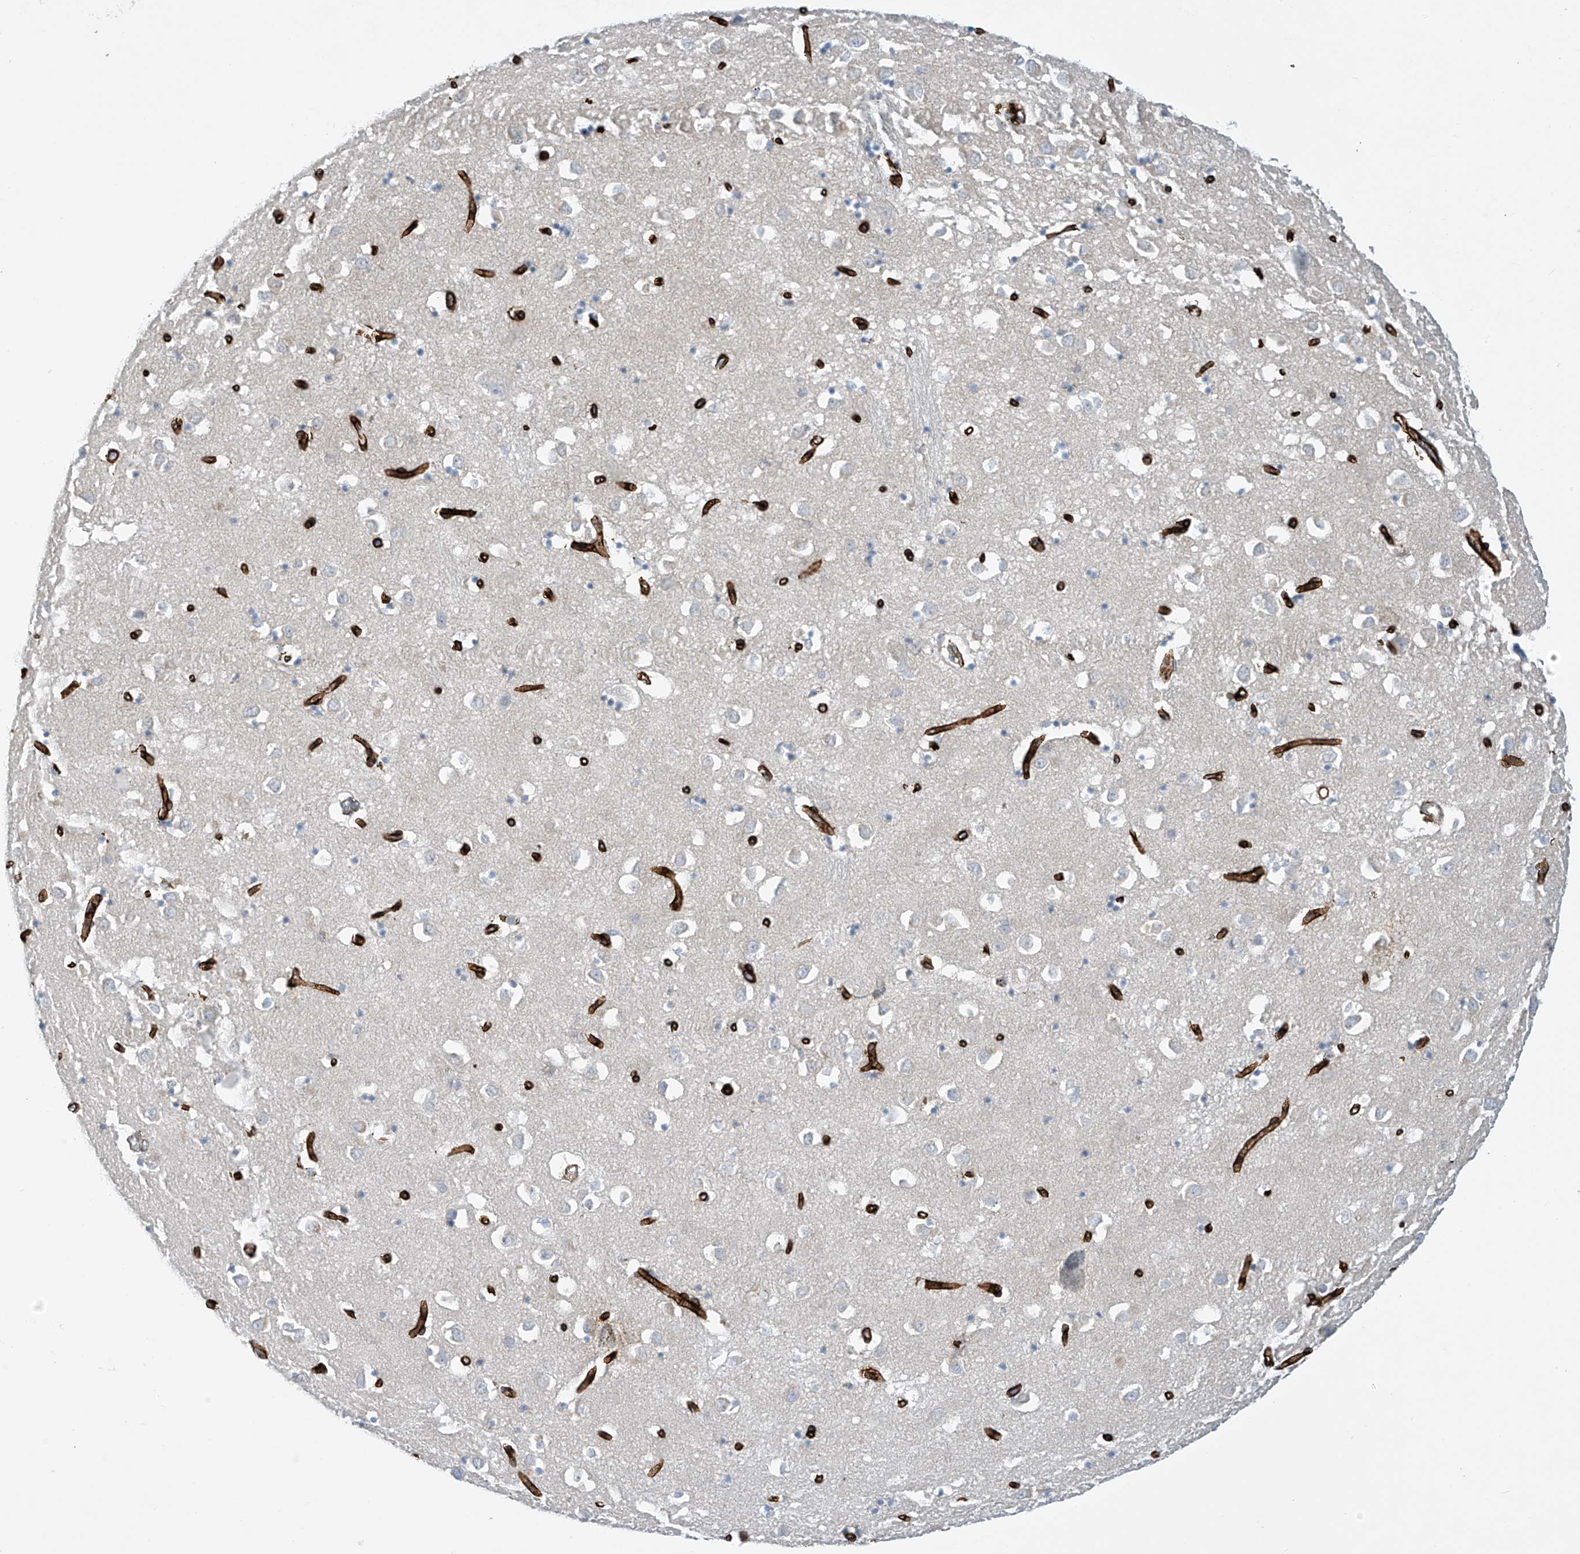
{"staining": {"intensity": "negative", "quantity": "none", "location": "none"}, "tissue": "caudate", "cell_type": "Glial cells", "image_type": "normal", "snomed": [{"axis": "morphology", "description": "Normal tissue, NOS"}, {"axis": "topography", "description": "Lateral ventricle wall"}], "caption": "This histopathology image is of normal caudate stained with immunohistochemistry to label a protein in brown with the nuclei are counter-stained blue. There is no expression in glial cells.", "gene": "SLC6A12", "patient": {"sex": "male", "age": 70}}